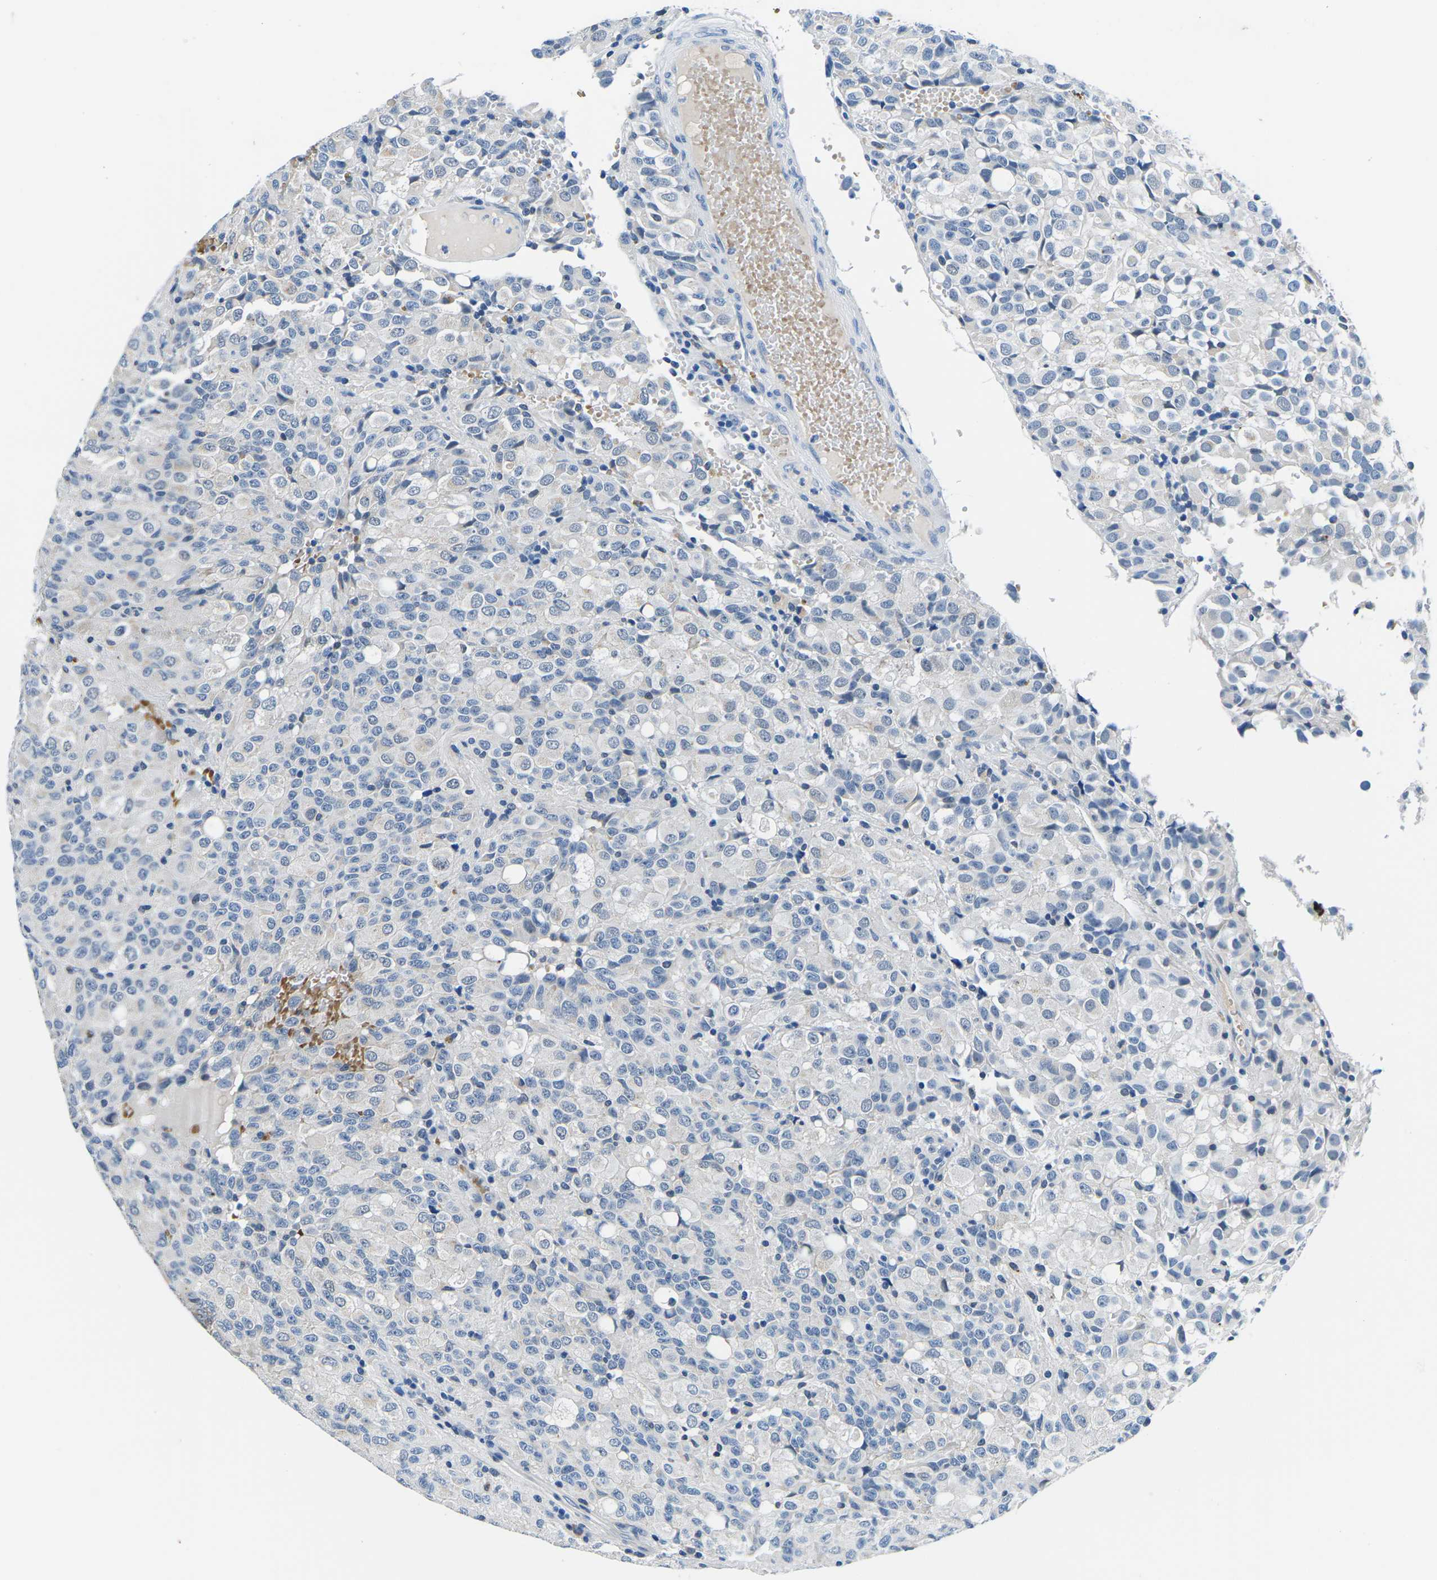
{"staining": {"intensity": "negative", "quantity": "none", "location": "none"}, "tissue": "glioma", "cell_type": "Tumor cells", "image_type": "cancer", "snomed": [{"axis": "morphology", "description": "Glioma, malignant, High grade"}, {"axis": "topography", "description": "Brain"}], "caption": "Photomicrograph shows no significant protein positivity in tumor cells of glioma.", "gene": "TM6SF1", "patient": {"sex": "male", "age": 32}}